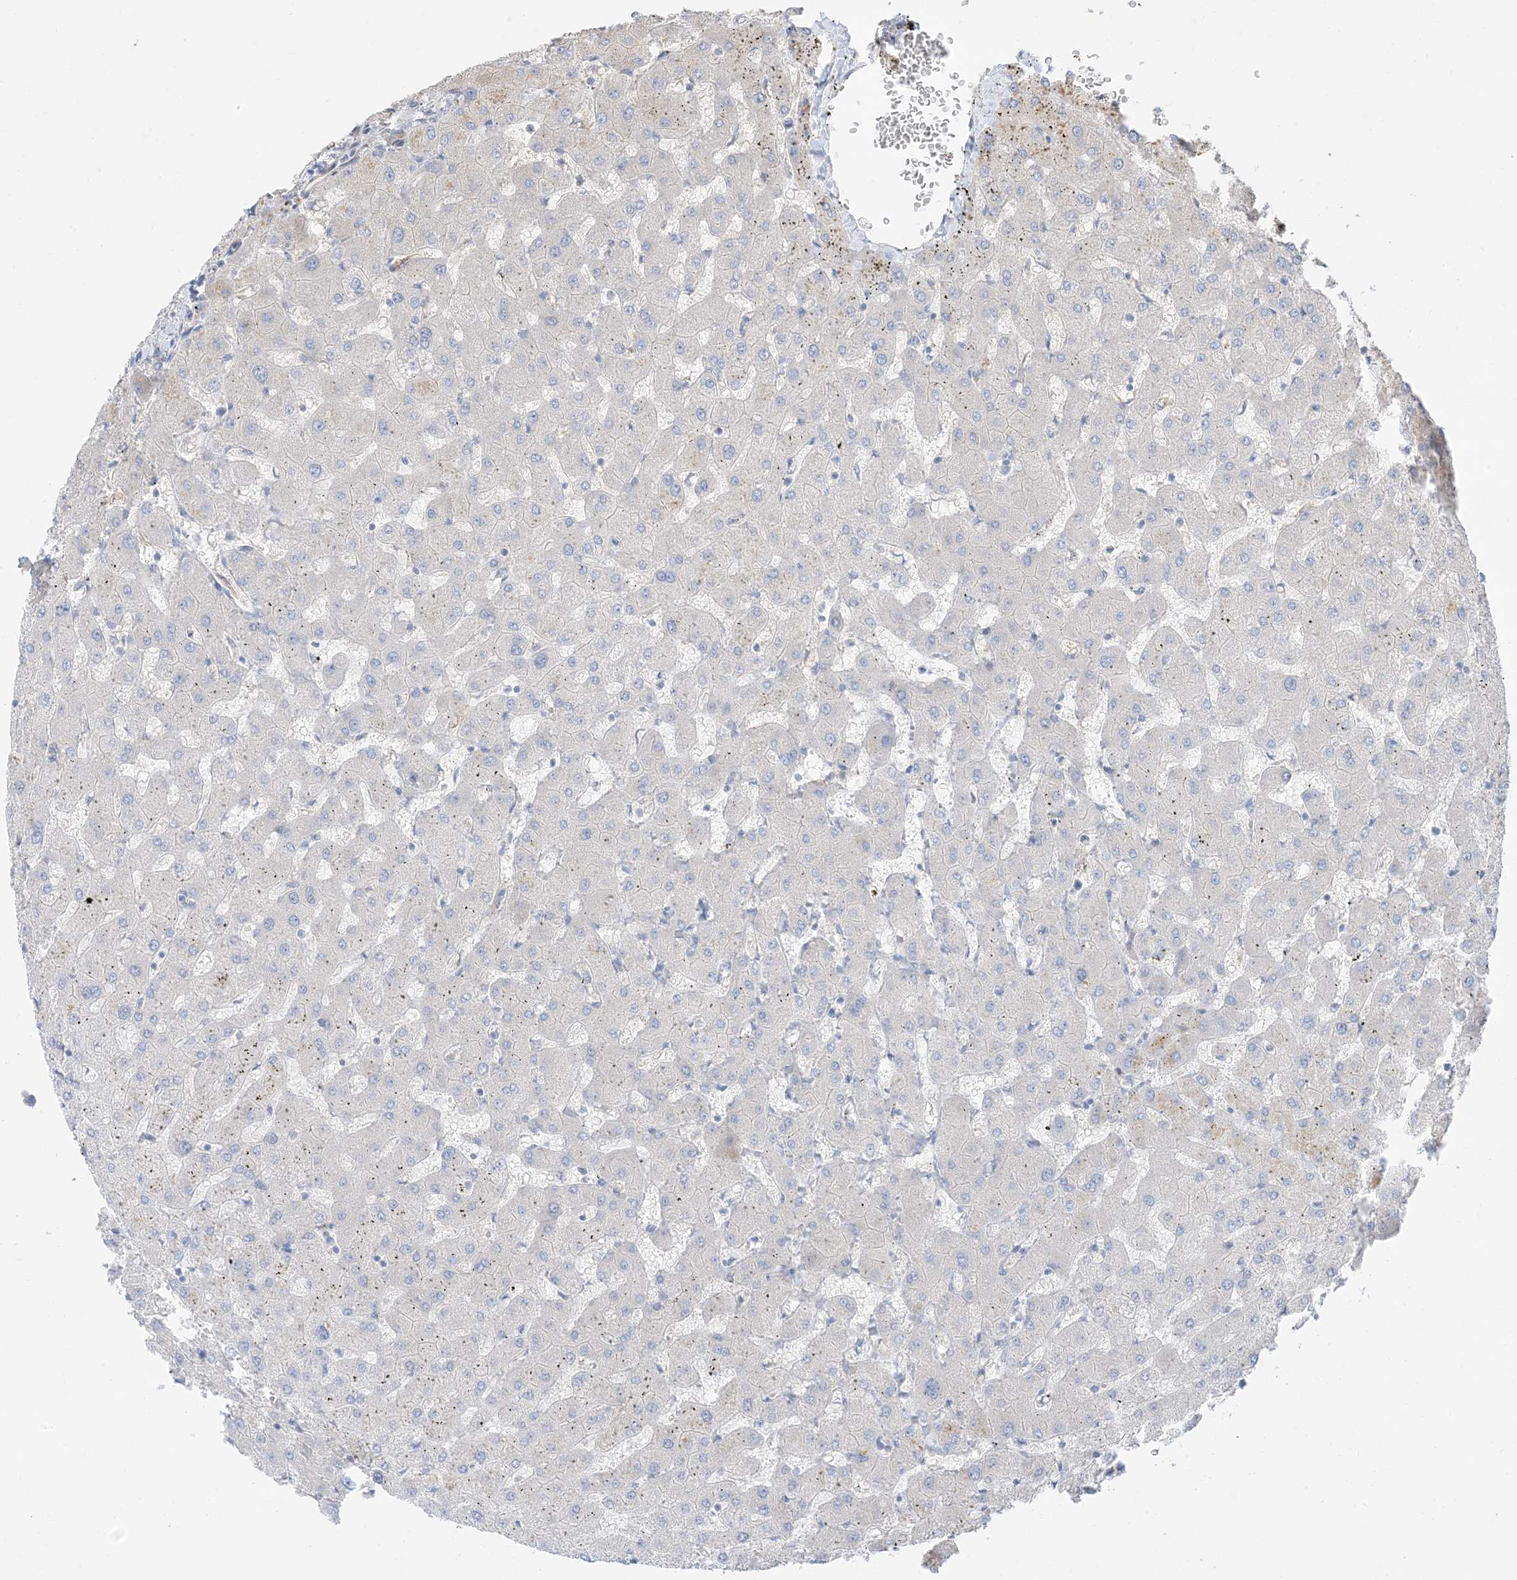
{"staining": {"intensity": "negative", "quantity": "none", "location": "none"}, "tissue": "liver", "cell_type": "Cholangiocytes", "image_type": "normal", "snomed": [{"axis": "morphology", "description": "Normal tissue, NOS"}, {"axis": "topography", "description": "Liver"}], "caption": "This is a image of immunohistochemistry (IHC) staining of unremarkable liver, which shows no positivity in cholangiocytes.", "gene": "RNF175", "patient": {"sex": "female", "age": 63}}